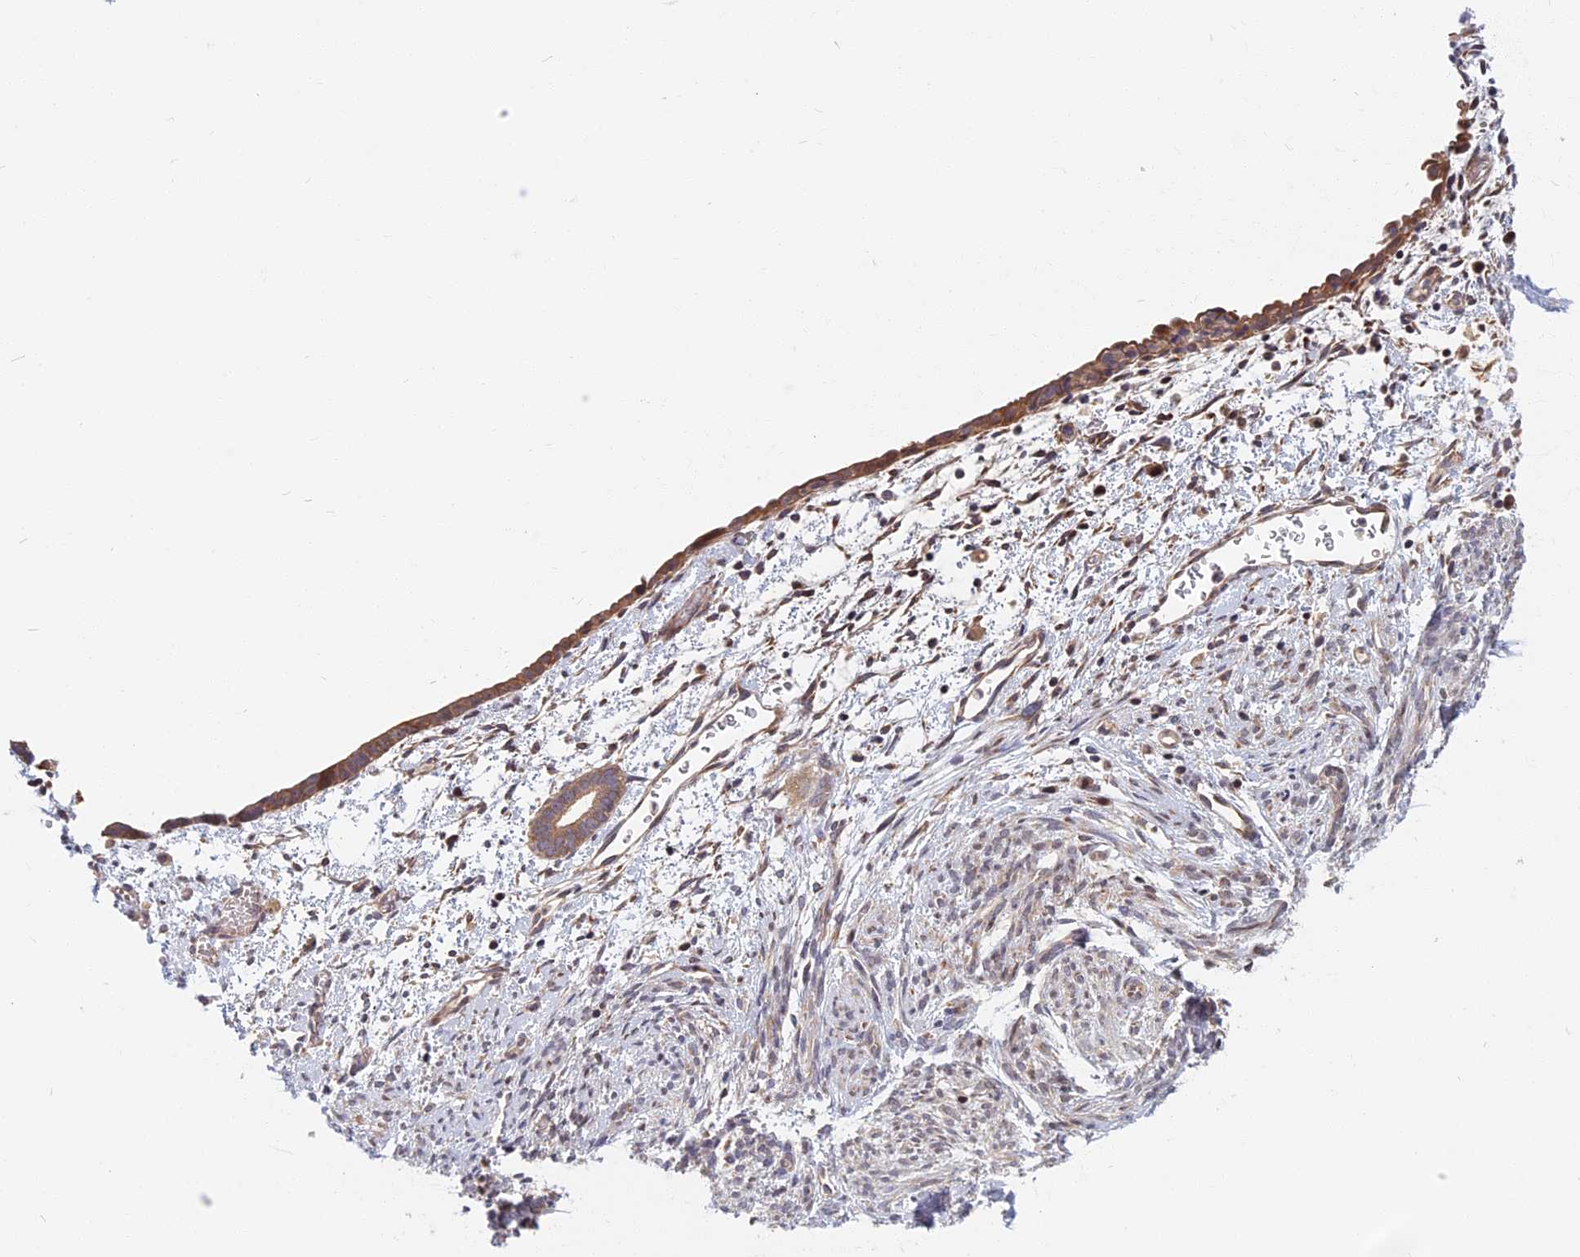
{"staining": {"intensity": "negative", "quantity": "none", "location": "none"}, "tissue": "endometrium", "cell_type": "Cells in endometrial stroma", "image_type": "normal", "snomed": [{"axis": "morphology", "description": "Normal tissue, NOS"}, {"axis": "morphology", "description": "Adenocarcinoma, NOS"}, {"axis": "topography", "description": "Endometrium"}], "caption": "Immunohistochemistry histopathology image of normal endometrium: human endometrium stained with DAB exhibits no significant protein staining in cells in endometrial stroma. (DAB immunohistochemistry (IHC), high magnification).", "gene": "CCDC113", "patient": {"sex": "female", "age": 57}}